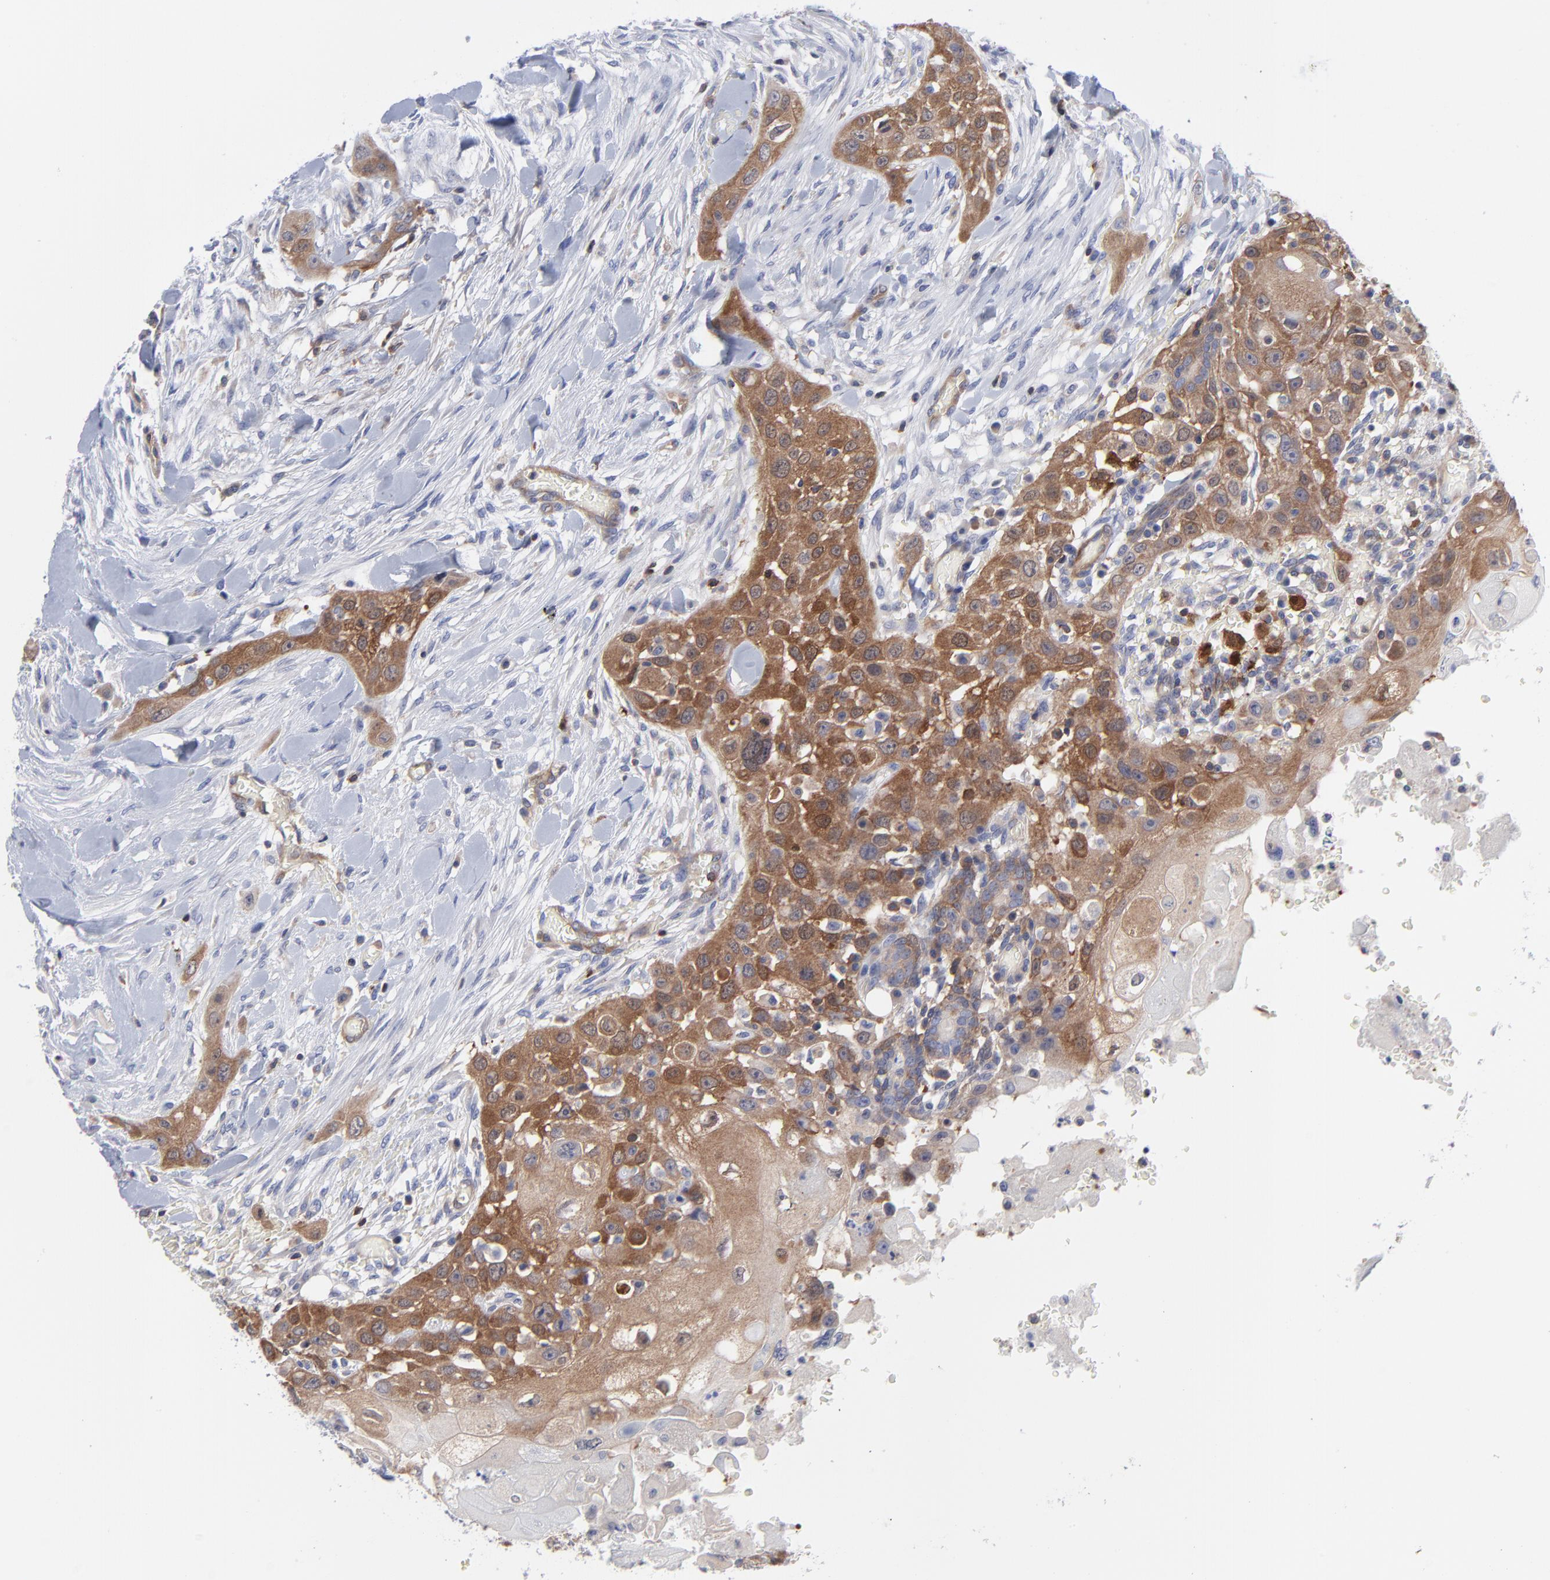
{"staining": {"intensity": "moderate", "quantity": ">75%", "location": "cytoplasmic/membranous"}, "tissue": "head and neck cancer", "cell_type": "Tumor cells", "image_type": "cancer", "snomed": [{"axis": "morphology", "description": "Neoplasm, malignant, NOS"}, {"axis": "topography", "description": "Salivary gland"}, {"axis": "topography", "description": "Head-Neck"}], "caption": "Brown immunohistochemical staining in head and neck cancer (neoplasm (malignant)) demonstrates moderate cytoplasmic/membranous staining in approximately >75% of tumor cells.", "gene": "NFKBIA", "patient": {"sex": "male", "age": 43}}